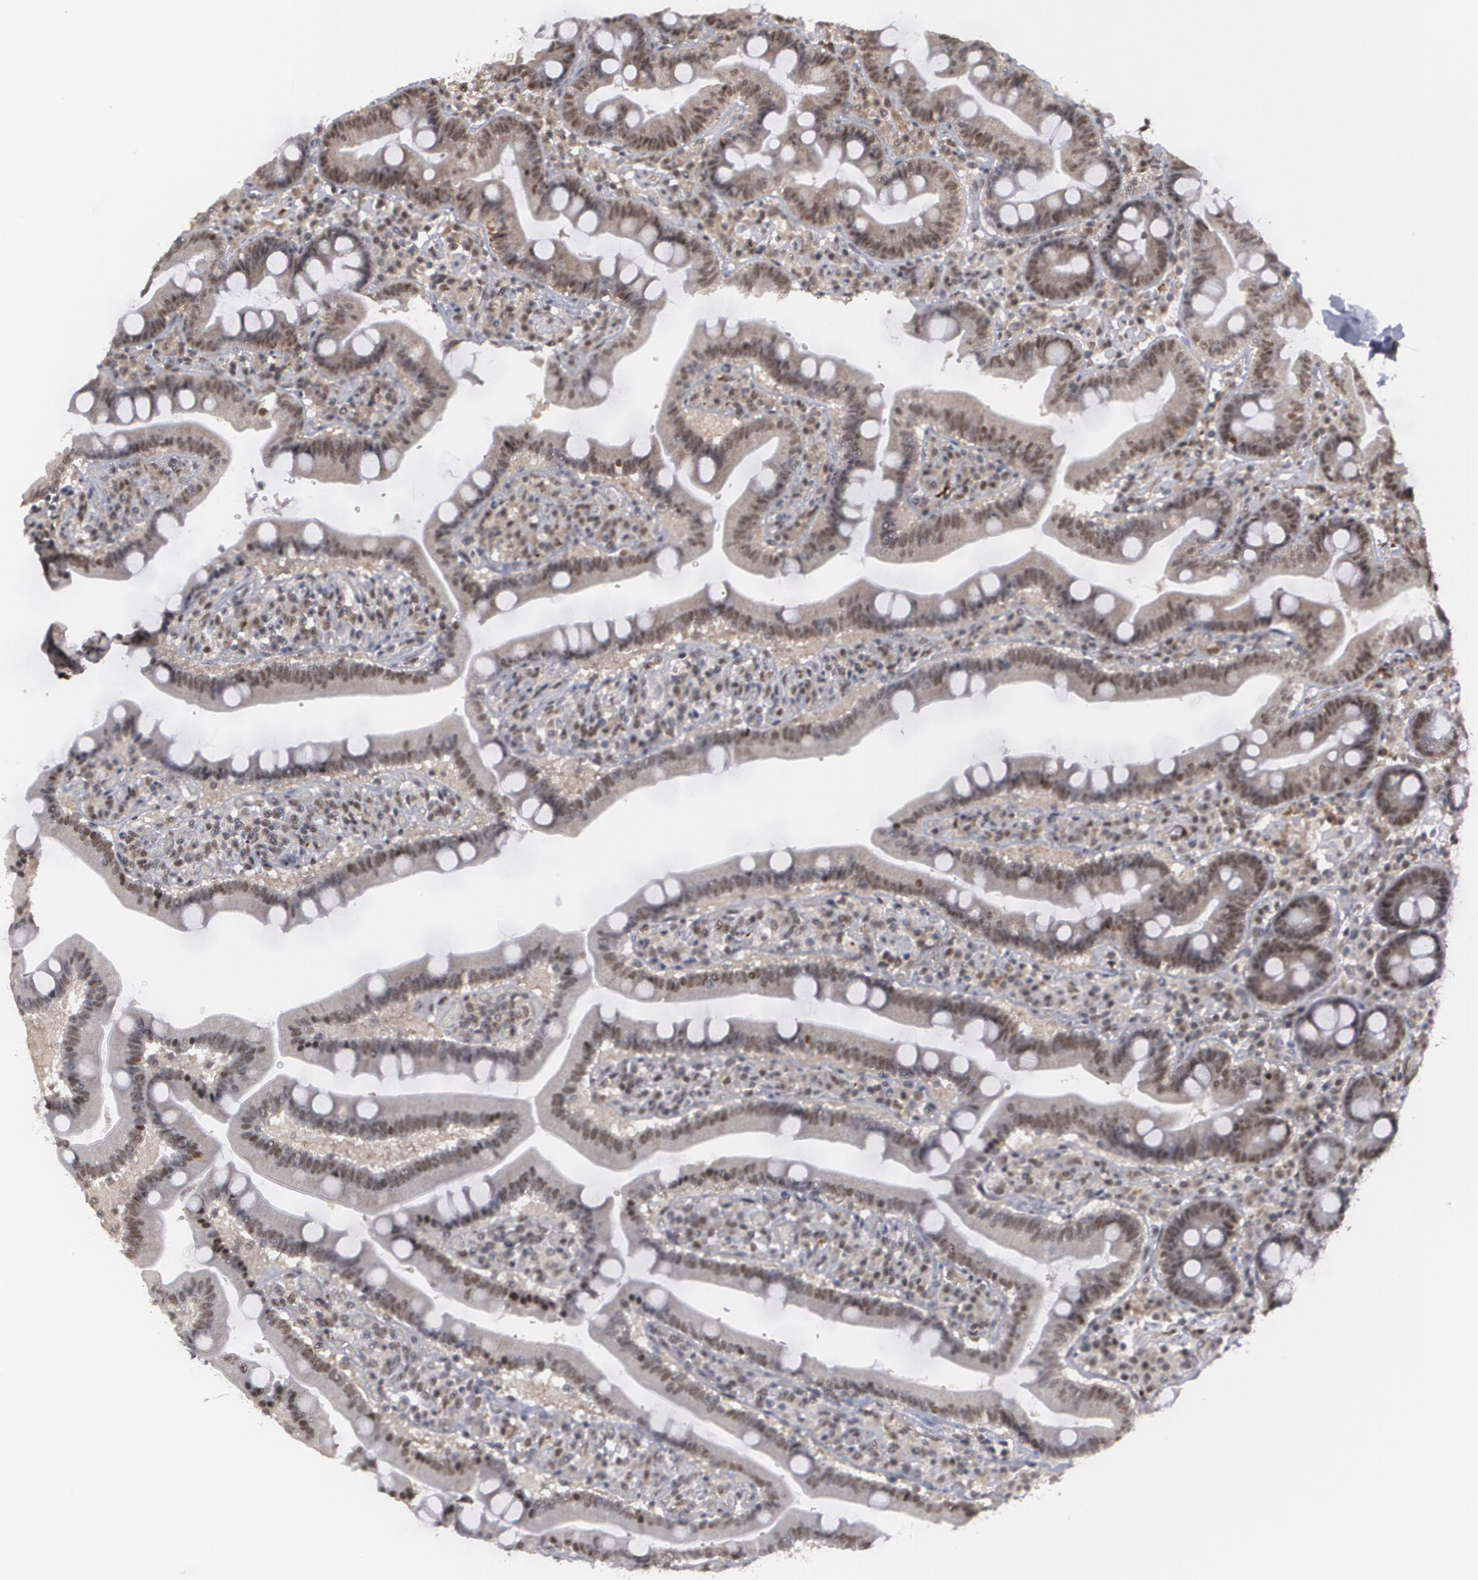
{"staining": {"intensity": "strong", "quantity": ">75%", "location": "nuclear"}, "tissue": "duodenum", "cell_type": "Glandular cells", "image_type": "normal", "snomed": [{"axis": "morphology", "description": "Normal tissue, NOS"}, {"axis": "topography", "description": "Duodenum"}], "caption": "A high amount of strong nuclear positivity is appreciated in about >75% of glandular cells in unremarkable duodenum. (DAB IHC, brown staining for protein, blue staining for nuclei).", "gene": "INTS6L", "patient": {"sex": "male", "age": 66}}